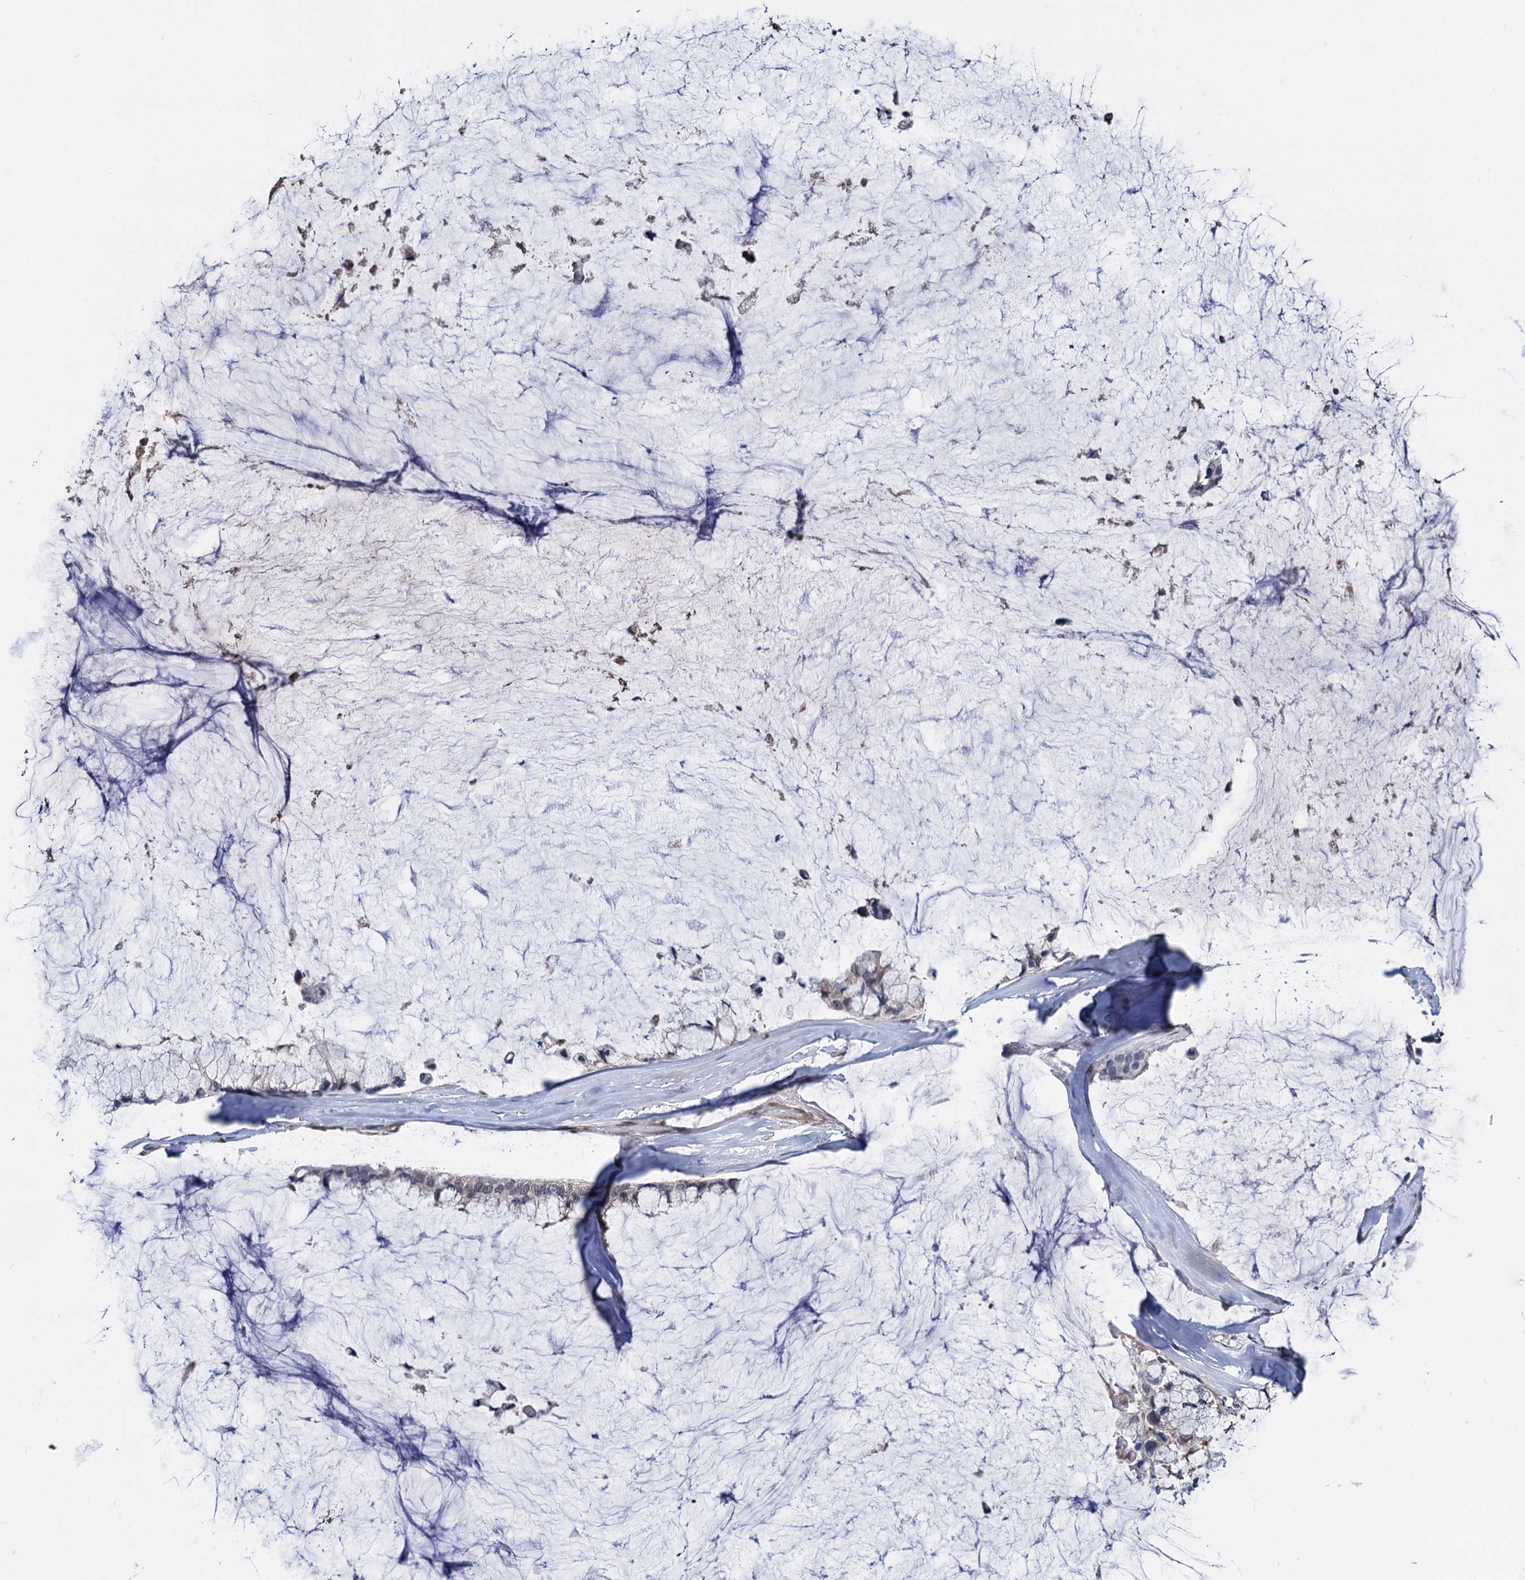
{"staining": {"intensity": "negative", "quantity": "none", "location": "none"}, "tissue": "ovarian cancer", "cell_type": "Tumor cells", "image_type": "cancer", "snomed": [{"axis": "morphology", "description": "Cystadenocarcinoma, mucinous, NOS"}, {"axis": "topography", "description": "Ovary"}], "caption": "Ovarian cancer (mucinous cystadenocarcinoma) stained for a protein using immunohistochemistry demonstrates no expression tumor cells.", "gene": "GLO1", "patient": {"sex": "female", "age": 39}}